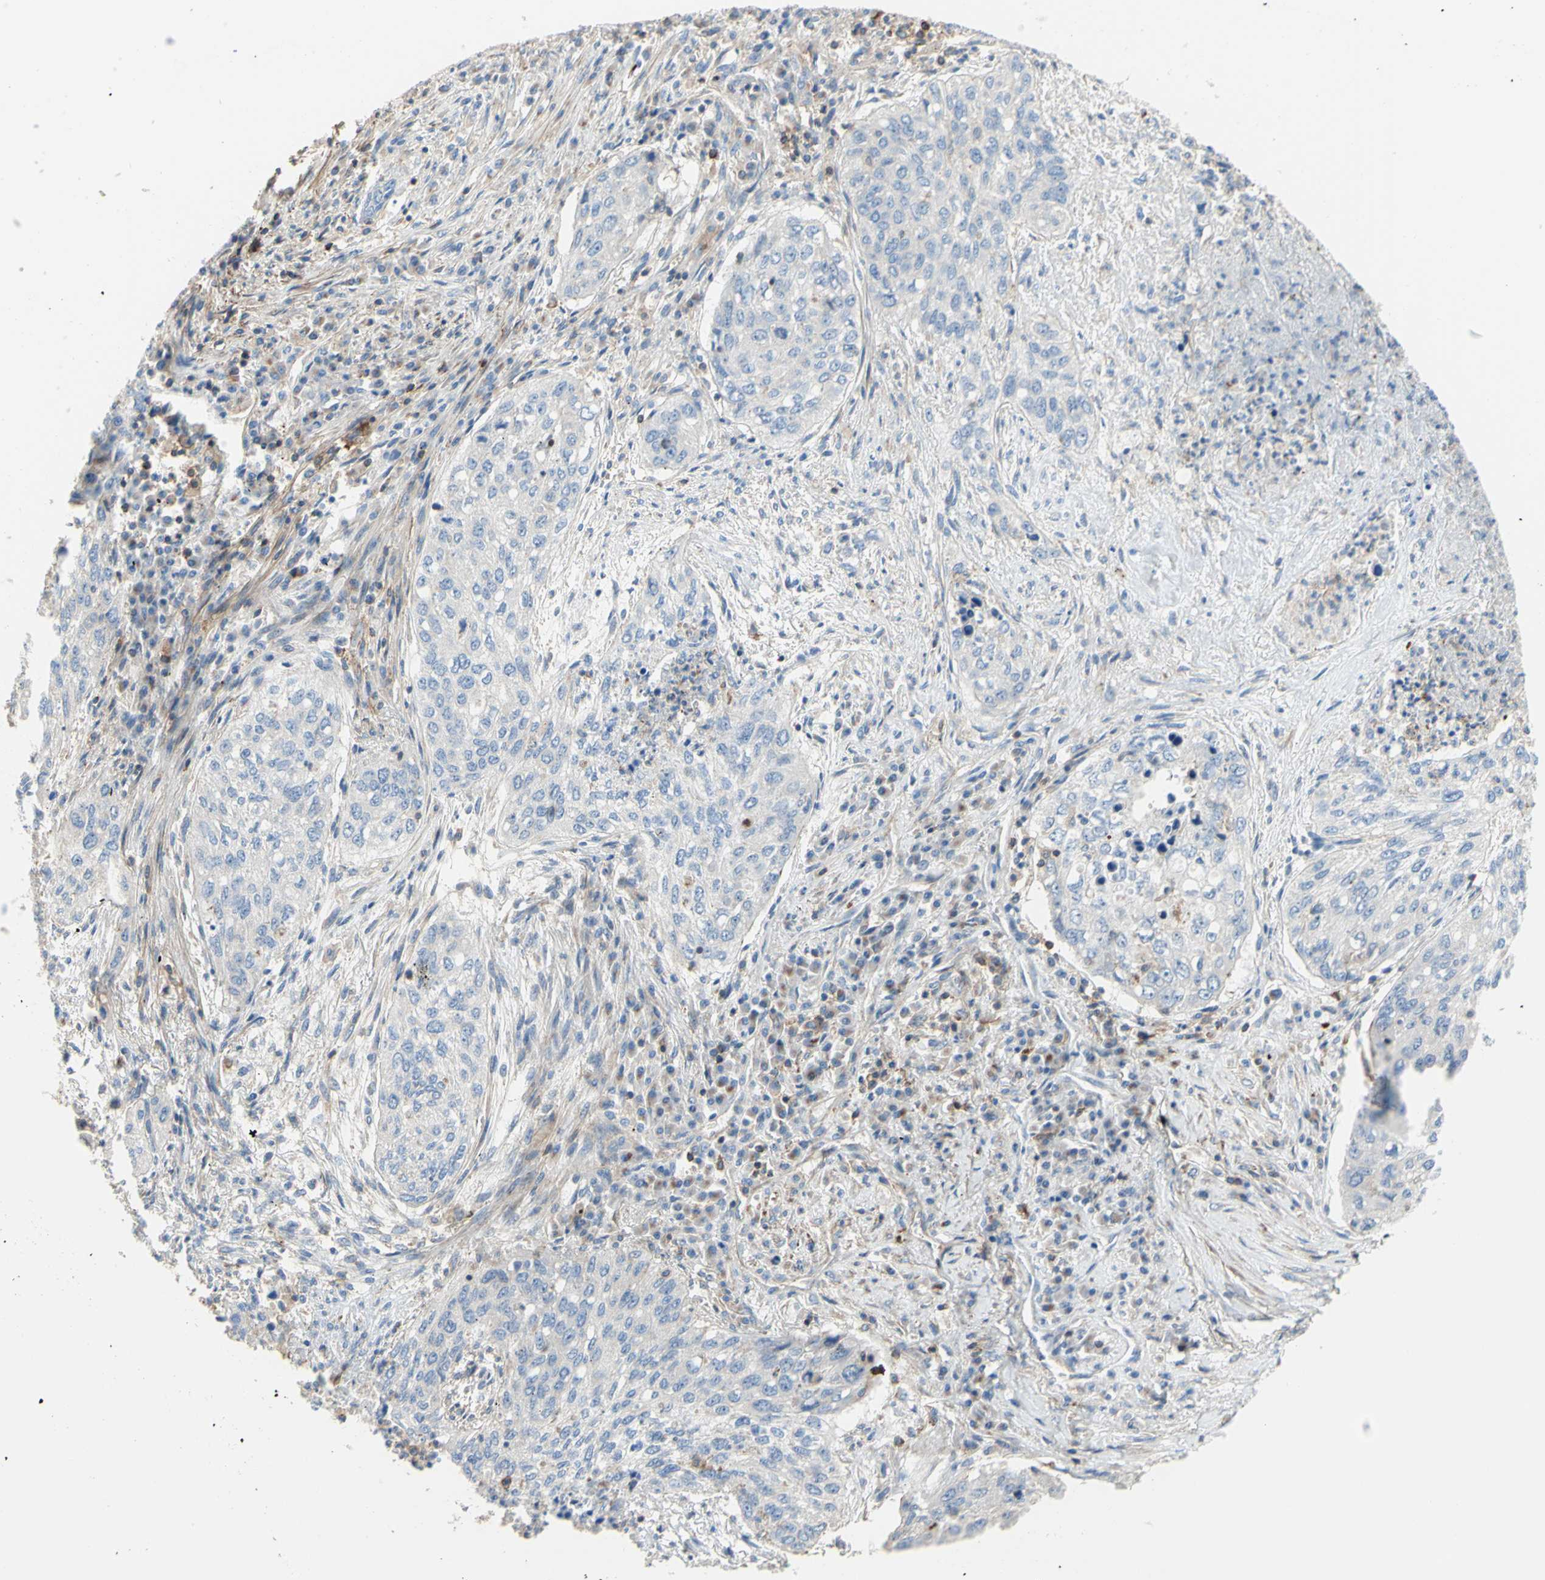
{"staining": {"intensity": "negative", "quantity": "none", "location": "none"}, "tissue": "lung cancer", "cell_type": "Tumor cells", "image_type": "cancer", "snomed": [{"axis": "morphology", "description": "Squamous cell carcinoma, NOS"}, {"axis": "topography", "description": "Lung"}], "caption": "DAB (3,3'-diaminobenzidine) immunohistochemical staining of human lung cancer (squamous cell carcinoma) reveals no significant staining in tumor cells.", "gene": "SEMA4C", "patient": {"sex": "female", "age": 63}}